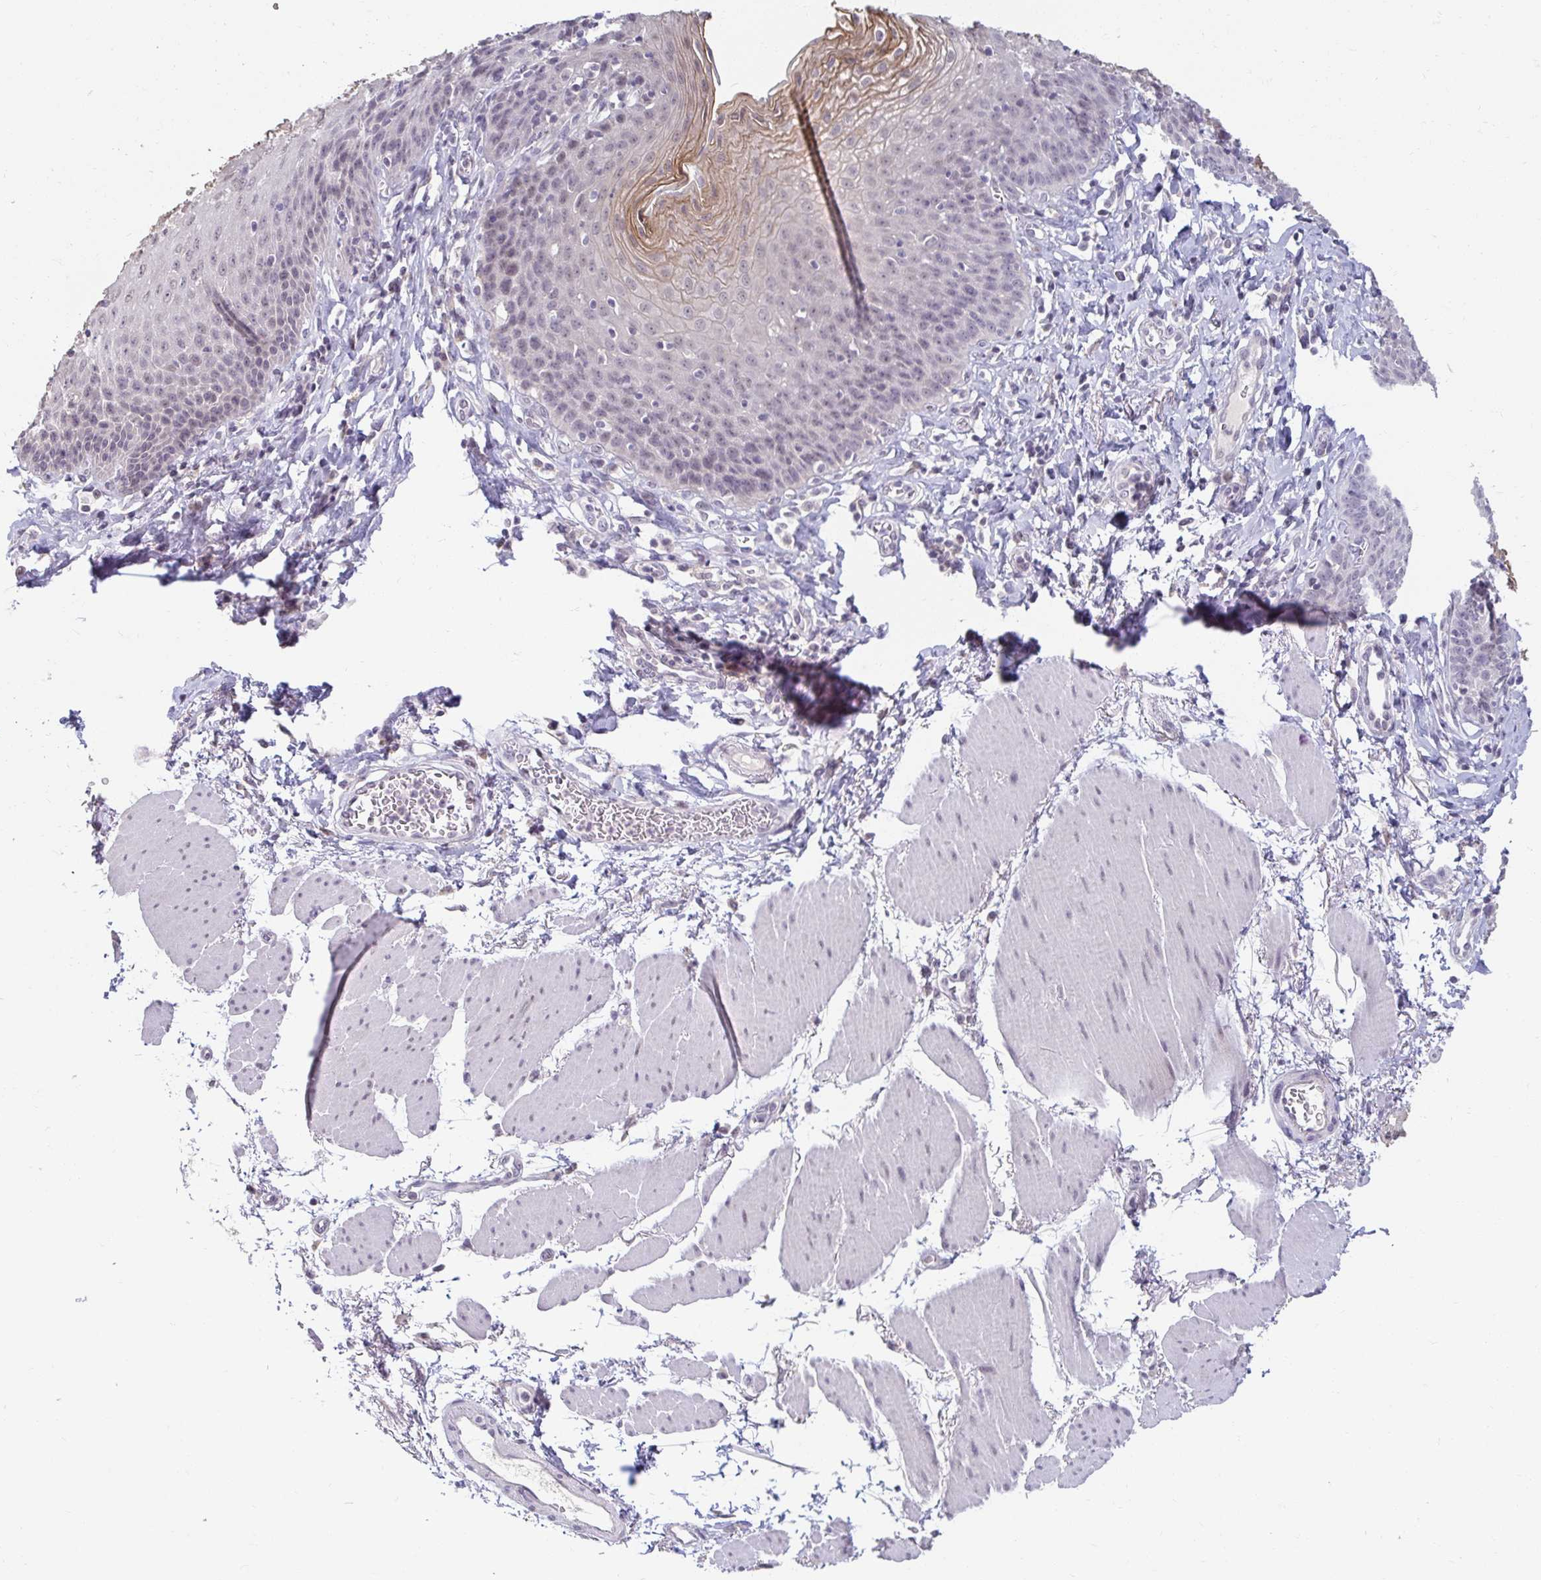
{"staining": {"intensity": "weak", "quantity": "<25%", "location": "cytoplasmic/membranous"}, "tissue": "esophagus", "cell_type": "Squamous epithelial cells", "image_type": "normal", "snomed": [{"axis": "morphology", "description": "Normal tissue, NOS"}, {"axis": "topography", "description": "Esophagus"}], "caption": "This is an IHC histopathology image of unremarkable esophagus. There is no staining in squamous epithelial cells.", "gene": "DDN", "patient": {"sex": "female", "age": 81}}